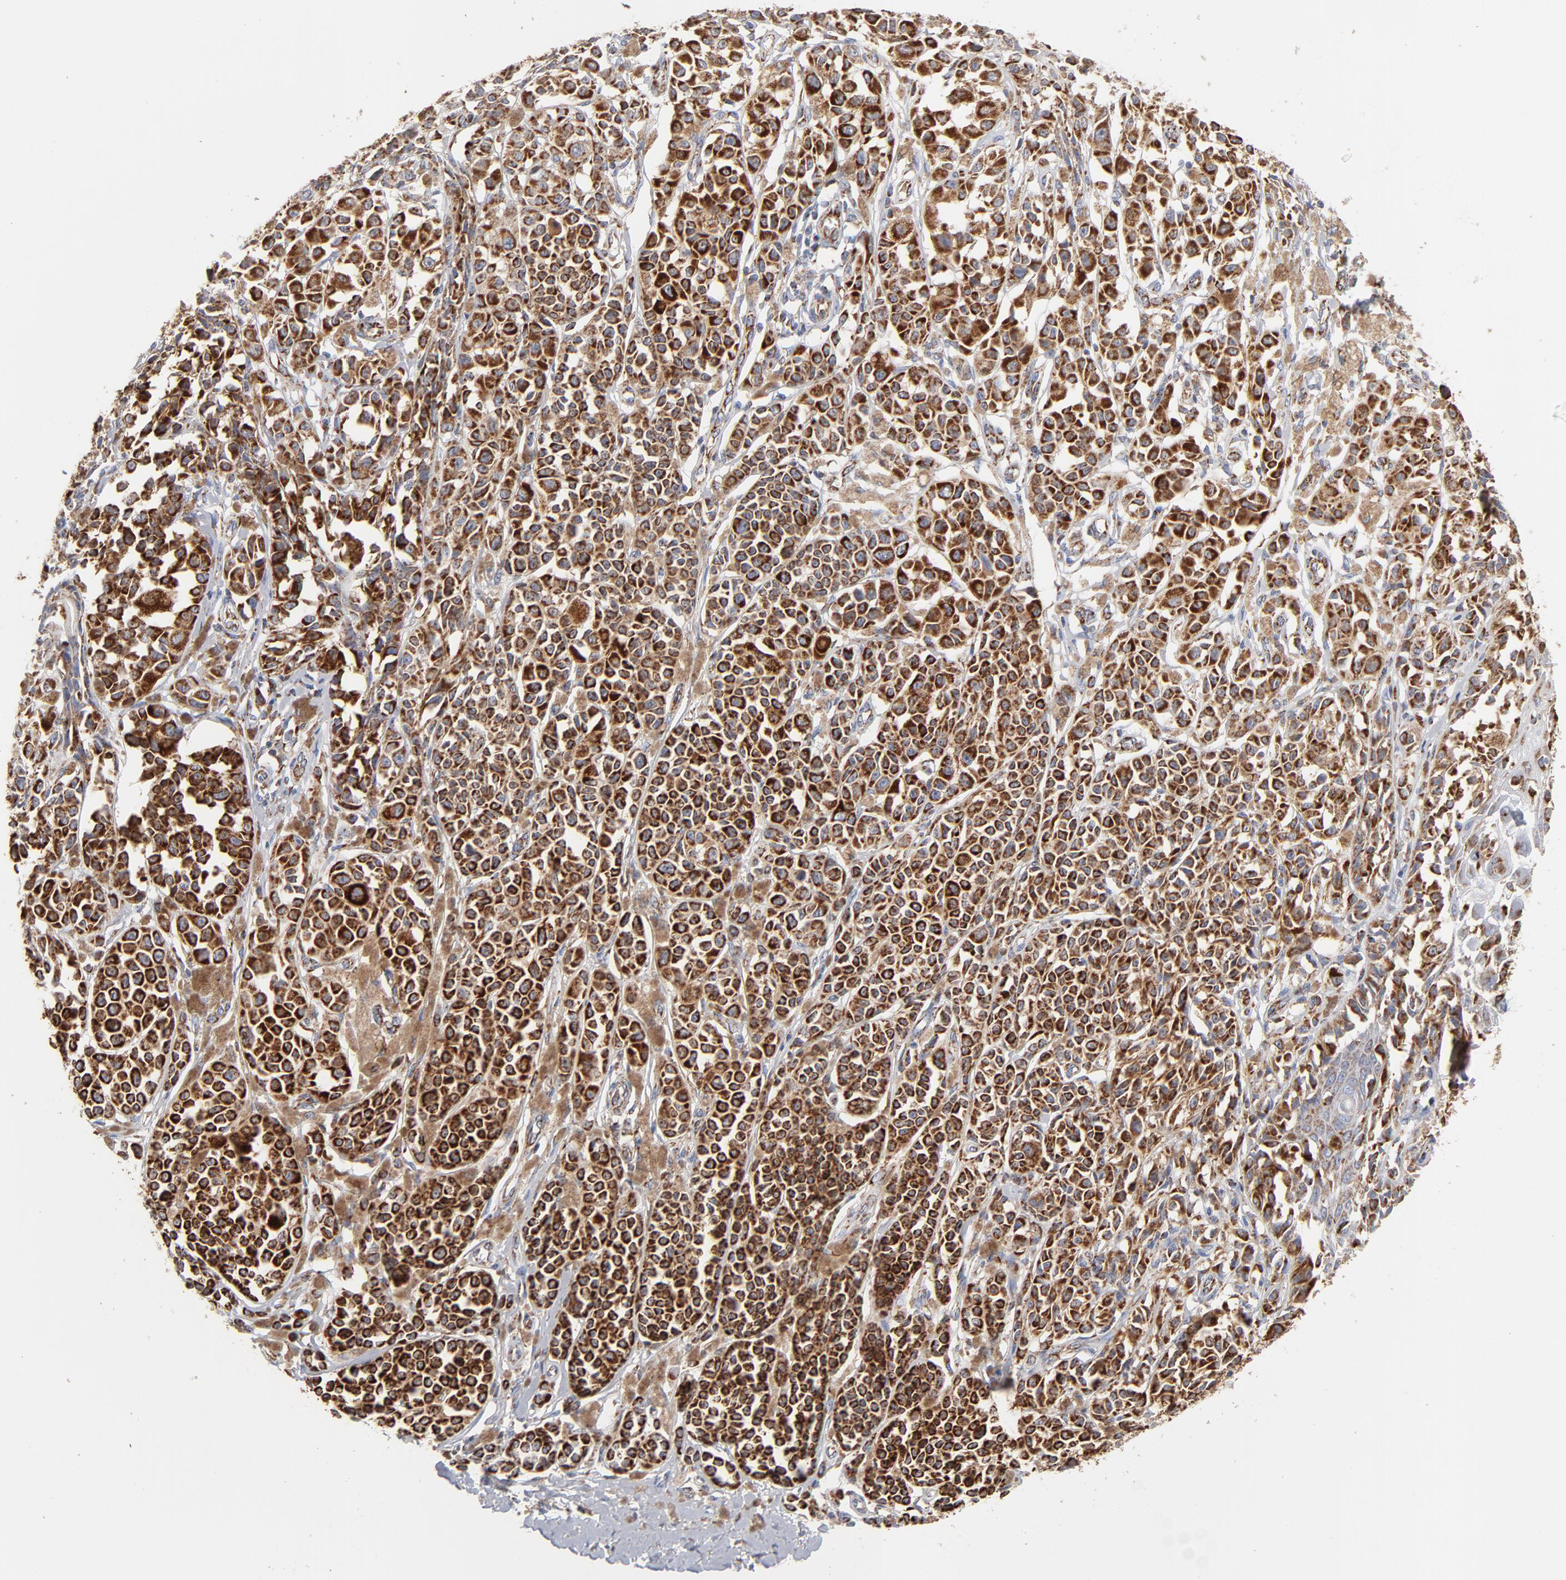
{"staining": {"intensity": "strong", "quantity": ">75%", "location": "cytoplasmic/membranous"}, "tissue": "melanoma", "cell_type": "Tumor cells", "image_type": "cancer", "snomed": [{"axis": "morphology", "description": "Malignant melanoma, NOS"}, {"axis": "topography", "description": "Skin"}], "caption": "Immunohistochemistry of malignant melanoma shows high levels of strong cytoplasmic/membranous expression in about >75% of tumor cells.", "gene": "DIABLO", "patient": {"sex": "female", "age": 38}}